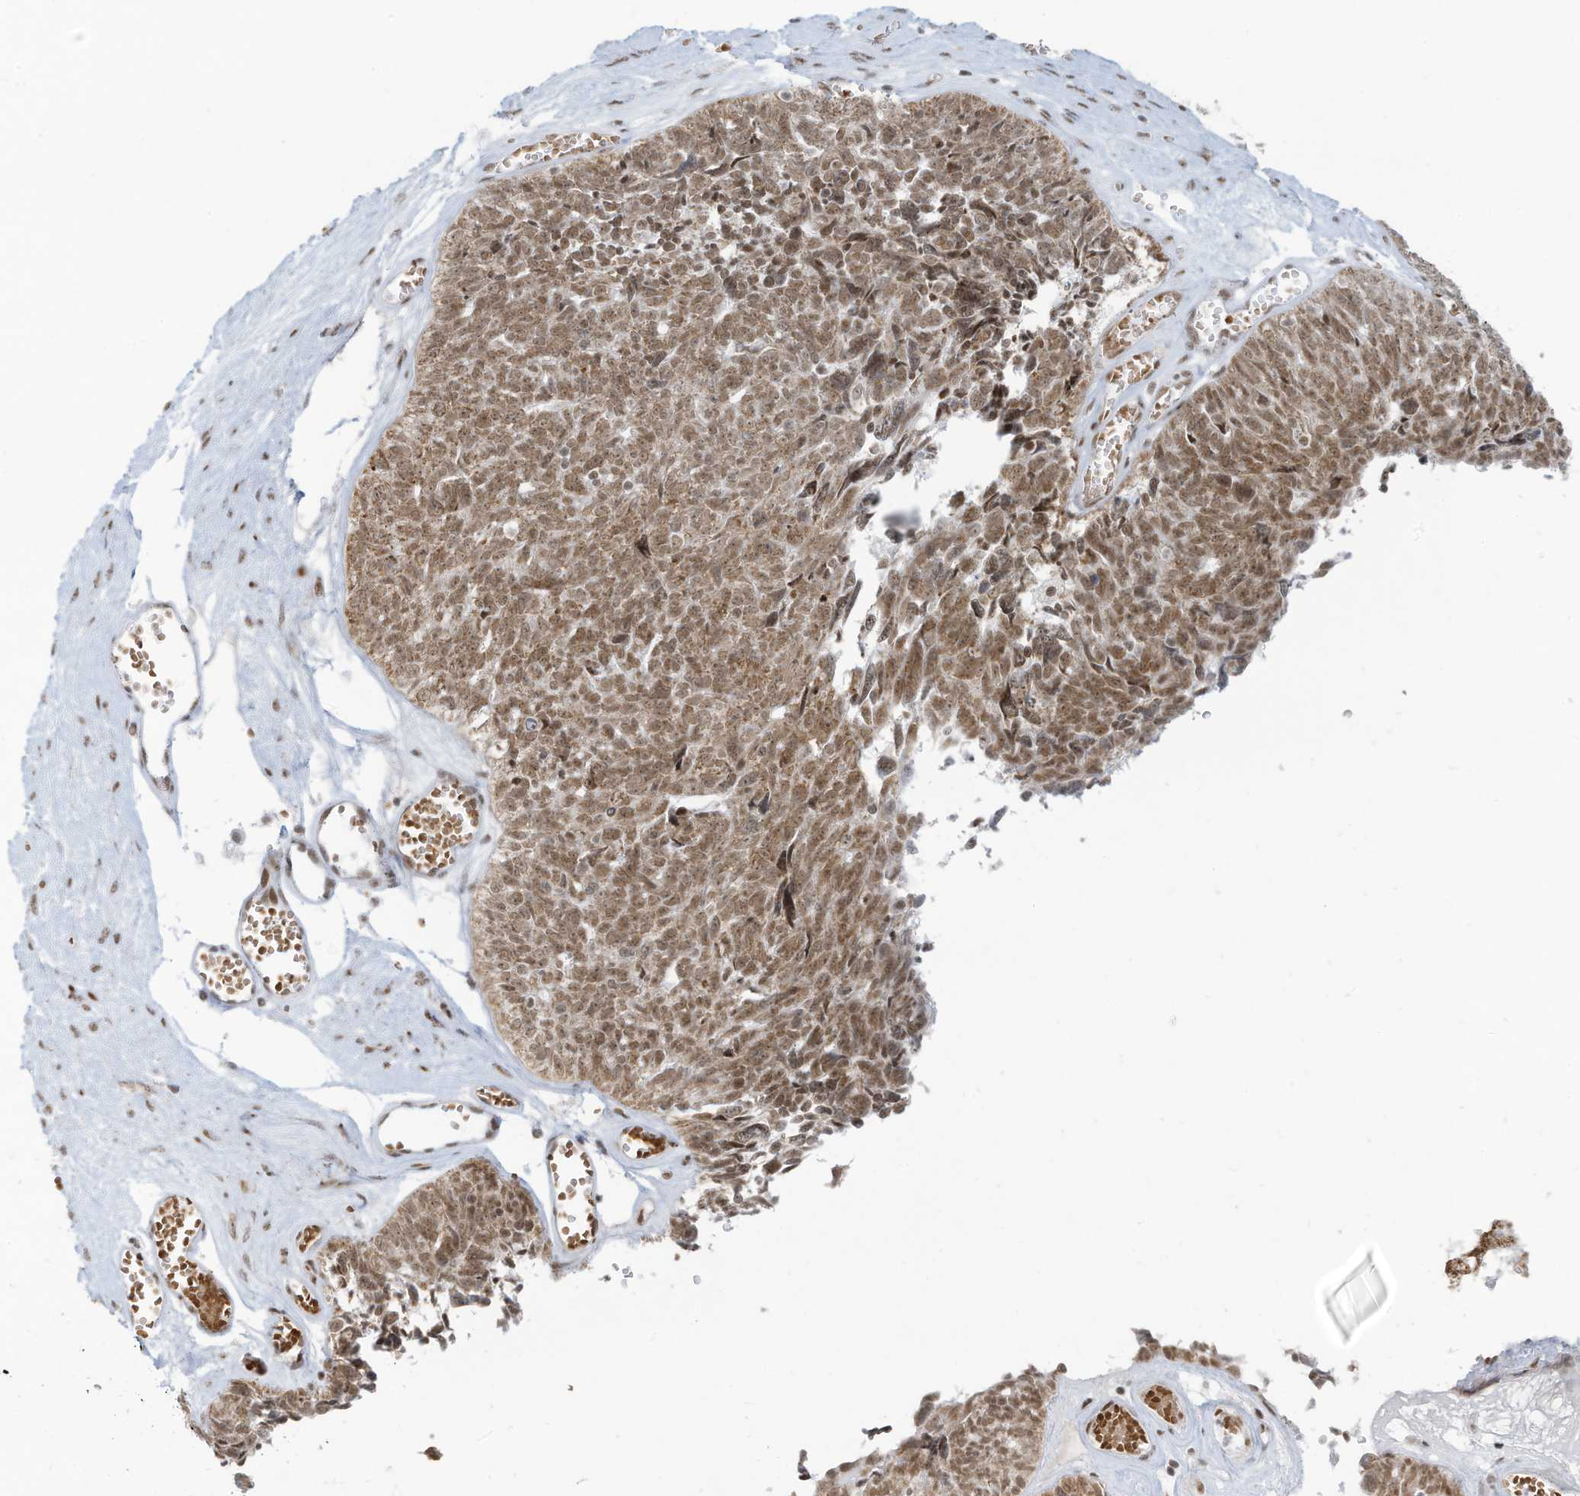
{"staining": {"intensity": "moderate", "quantity": ">75%", "location": "cytoplasmic/membranous,nuclear"}, "tissue": "ovarian cancer", "cell_type": "Tumor cells", "image_type": "cancer", "snomed": [{"axis": "morphology", "description": "Cystadenocarcinoma, serous, NOS"}, {"axis": "topography", "description": "Ovary"}], "caption": "Protein expression analysis of ovarian serous cystadenocarcinoma displays moderate cytoplasmic/membranous and nuclear expression in about >75% of tumor cells. (DAB = brown stain, brightfield microscopy at high magnification).", "gene": "ECT2L", "patient": {"sex": "female", "age": 79}}